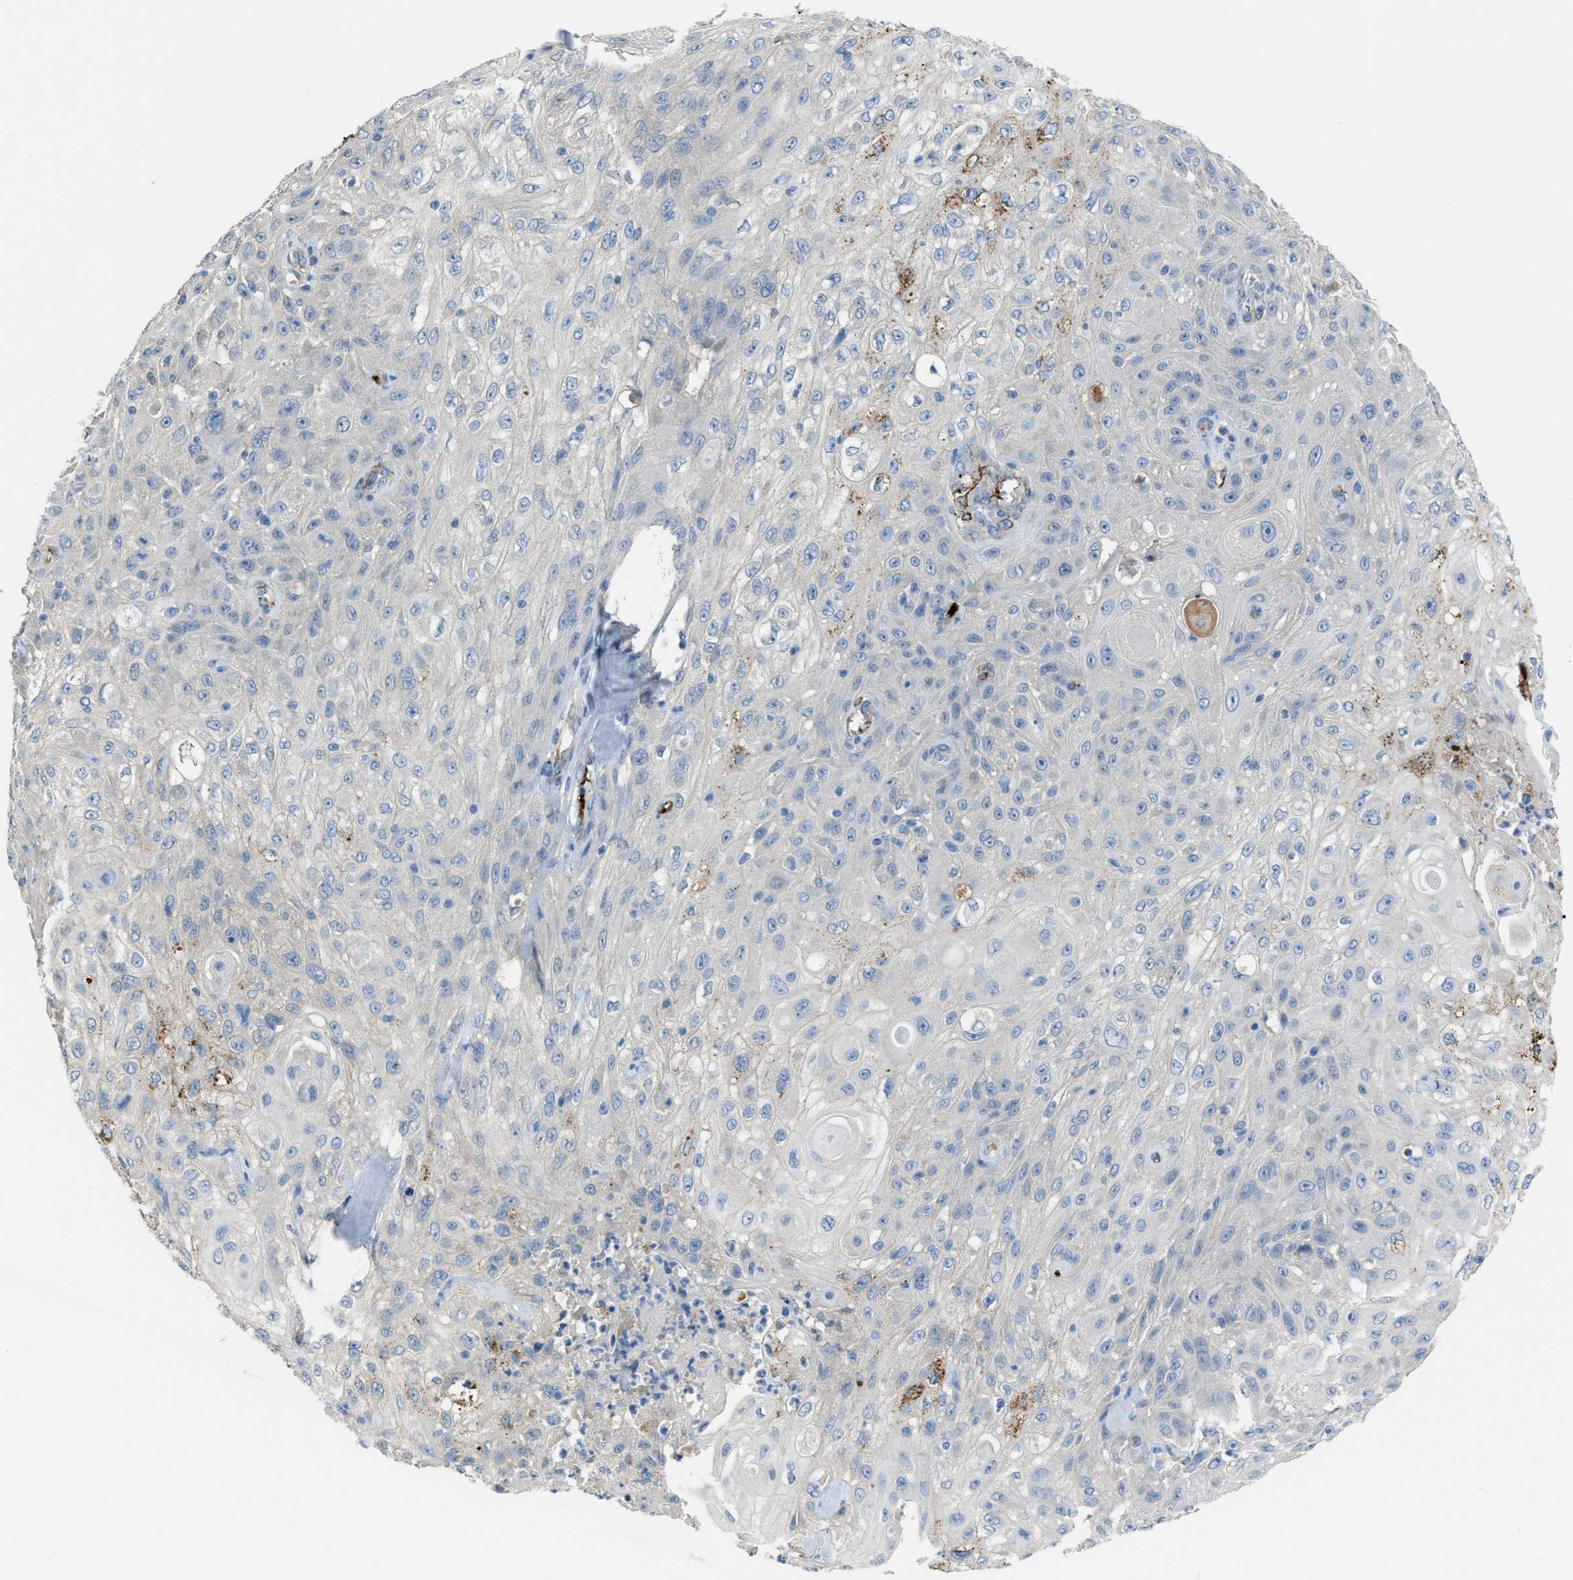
{"staining": {"intensity": "negative", "quantity": "none", "location": "none"}, "tissue": "skin cancer", "cell_type": "Tumor cells", "image_type": "cancer", "snomed": [{"axis": "morphology", "description": "Squamous cell carcinoma, NOS"}, {"axis": "topography", "description": "Skin"}], "caption": "Immunohistochemistry (IHC) of skin cancer demonstrates no positivity in tumor cells. (Immunohistochemistry, brightfield microscopy, high magnification).", "gene": "SLC22A15", "patient": {"sex": "male", "age": 75}}